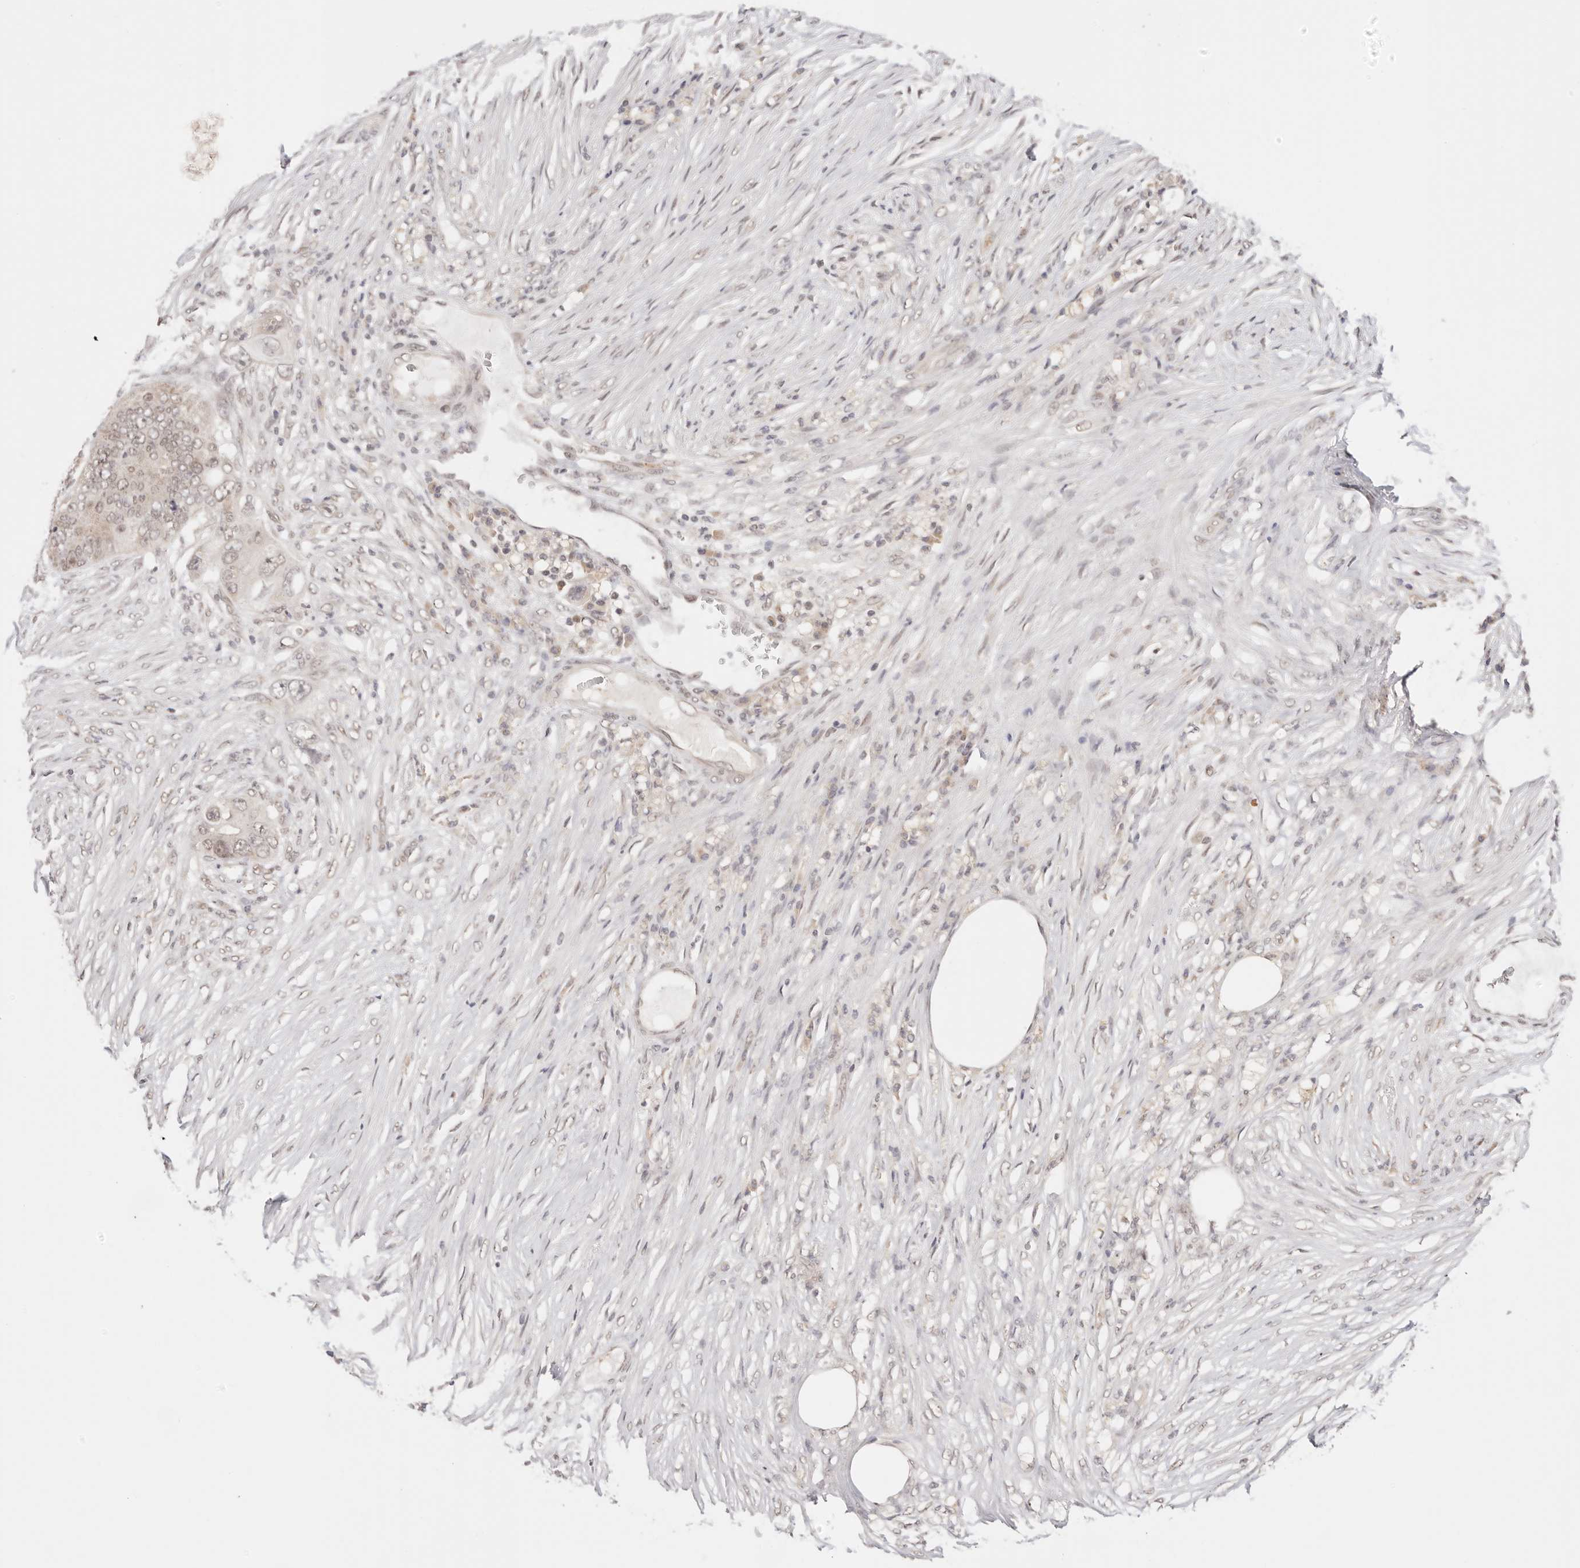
{"staining": {"intensity": "weak", "quantity": ">75%", "location": "nuclear"}, "tissue": "colorectal cancer", "cell_type": "Tumor cells", "image_type": "cancer", "snomed": [{"axis": "morphology", "description": "Adenocarcinoma, NOS"}, {"axis": "topography", "description": "Colon"}], "caption": "Immunohistochemical staining of colorectal cancer (adenocarcinoma) reveals weak nuclear protein positivity in approximately >75% of tumor cells.", "gene": "RFC3", "patient": {"sex": "male", "age": 71}}